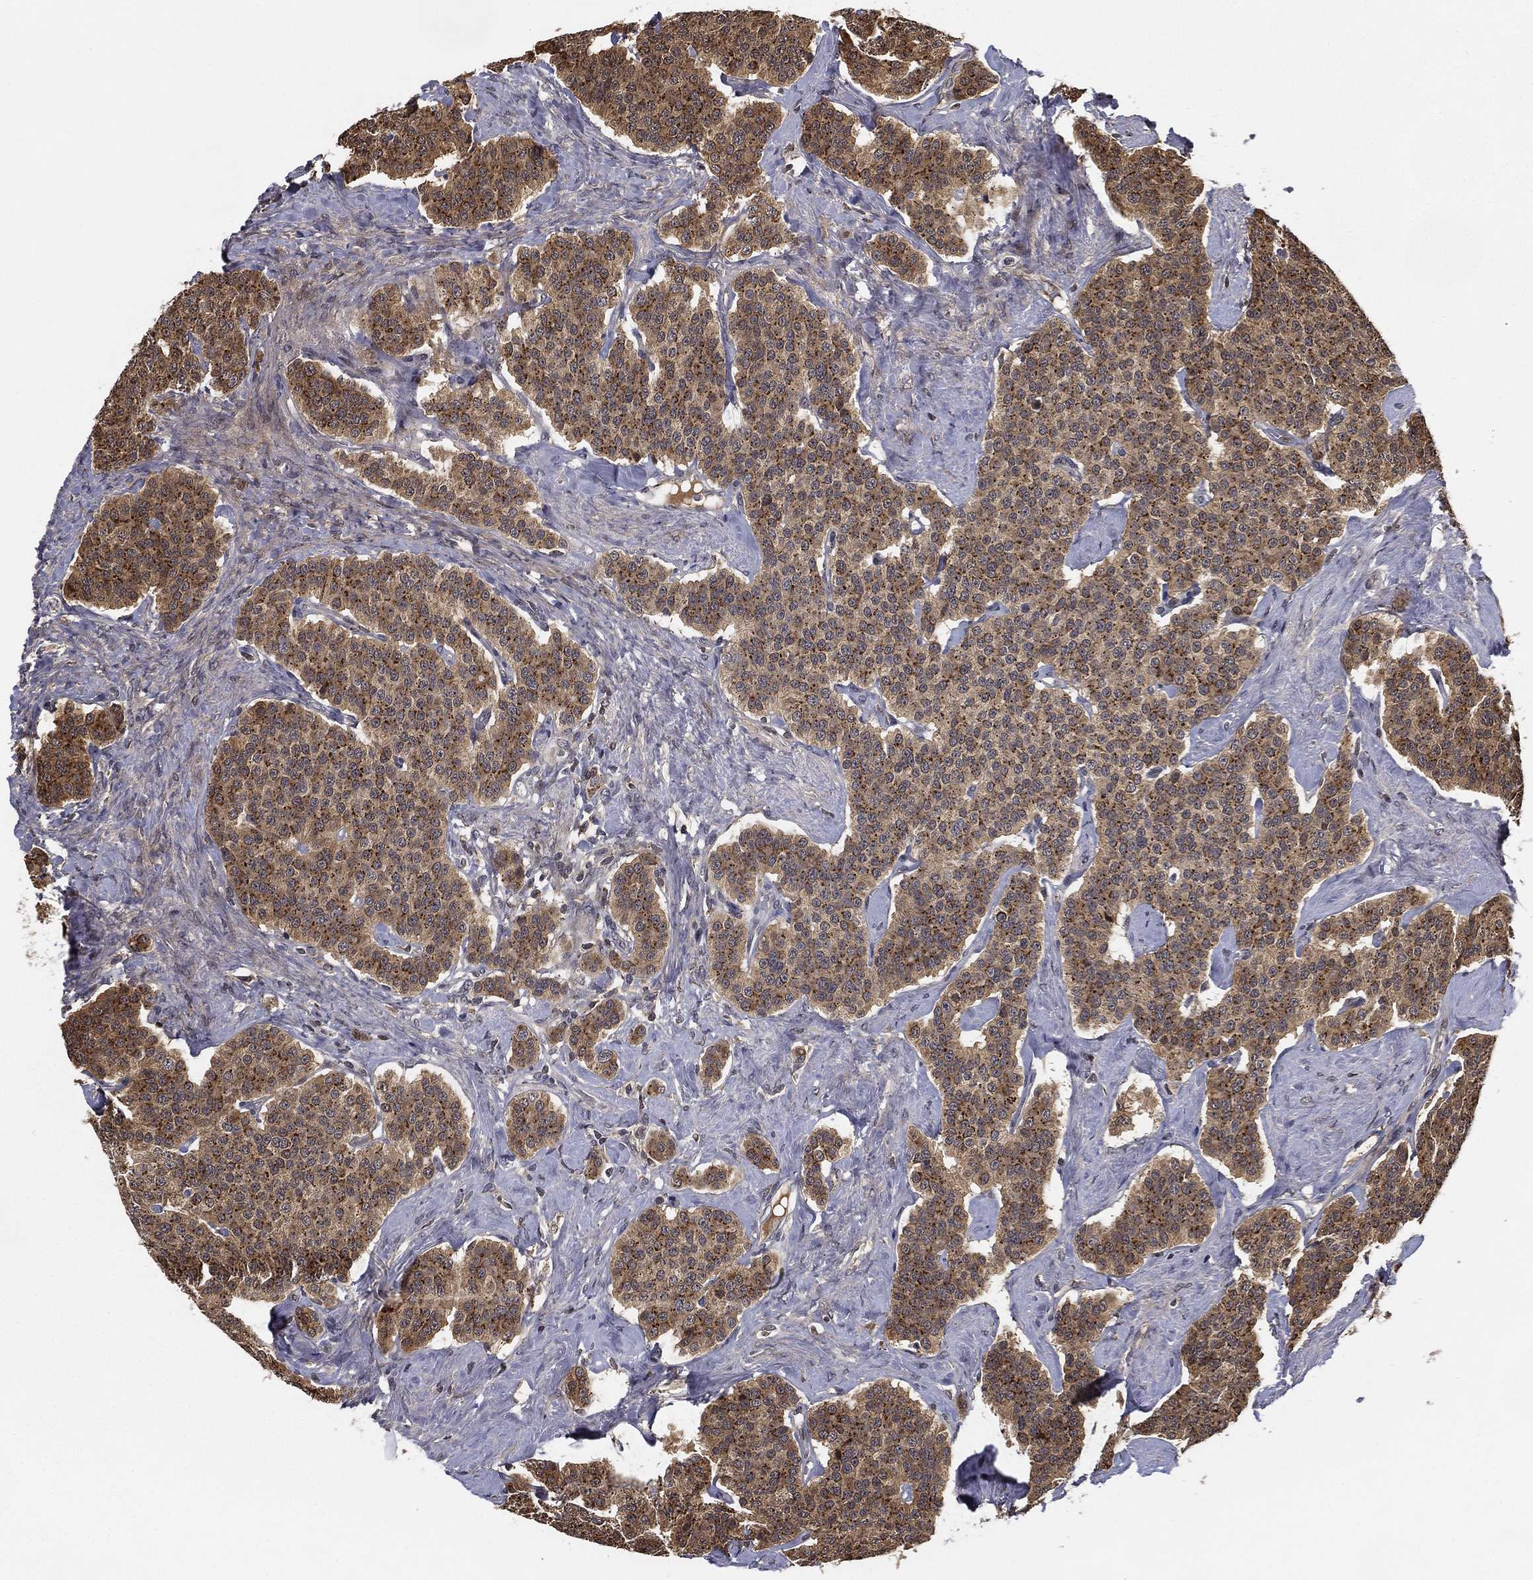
{"staining": {"intensity": "moderate", "quantity": ">75%", "location": "cytoplasmic/membranous"}, "tissue": "carcinoid", "cell_type": "Tumor cells", "image_type": "cancer", "snomed": [{"axis": "morphology", "description": "Carcinoid, malignant, NOS"}, {"axis": "topography", "description": "Small intestine"}], "caption": "The micrograph reveals immunohistochemical staining of carcinoid (malignant). There is moderate cytoplasmic/membranous staining is appreciated in approximately >75% of tumor cells. (DAB (3,3'-diaminobenzidine) IHC with brightfield microscopy, high magnification).", "gene": "CFAP251", "patient": {"sex": "female", "age": 58}}